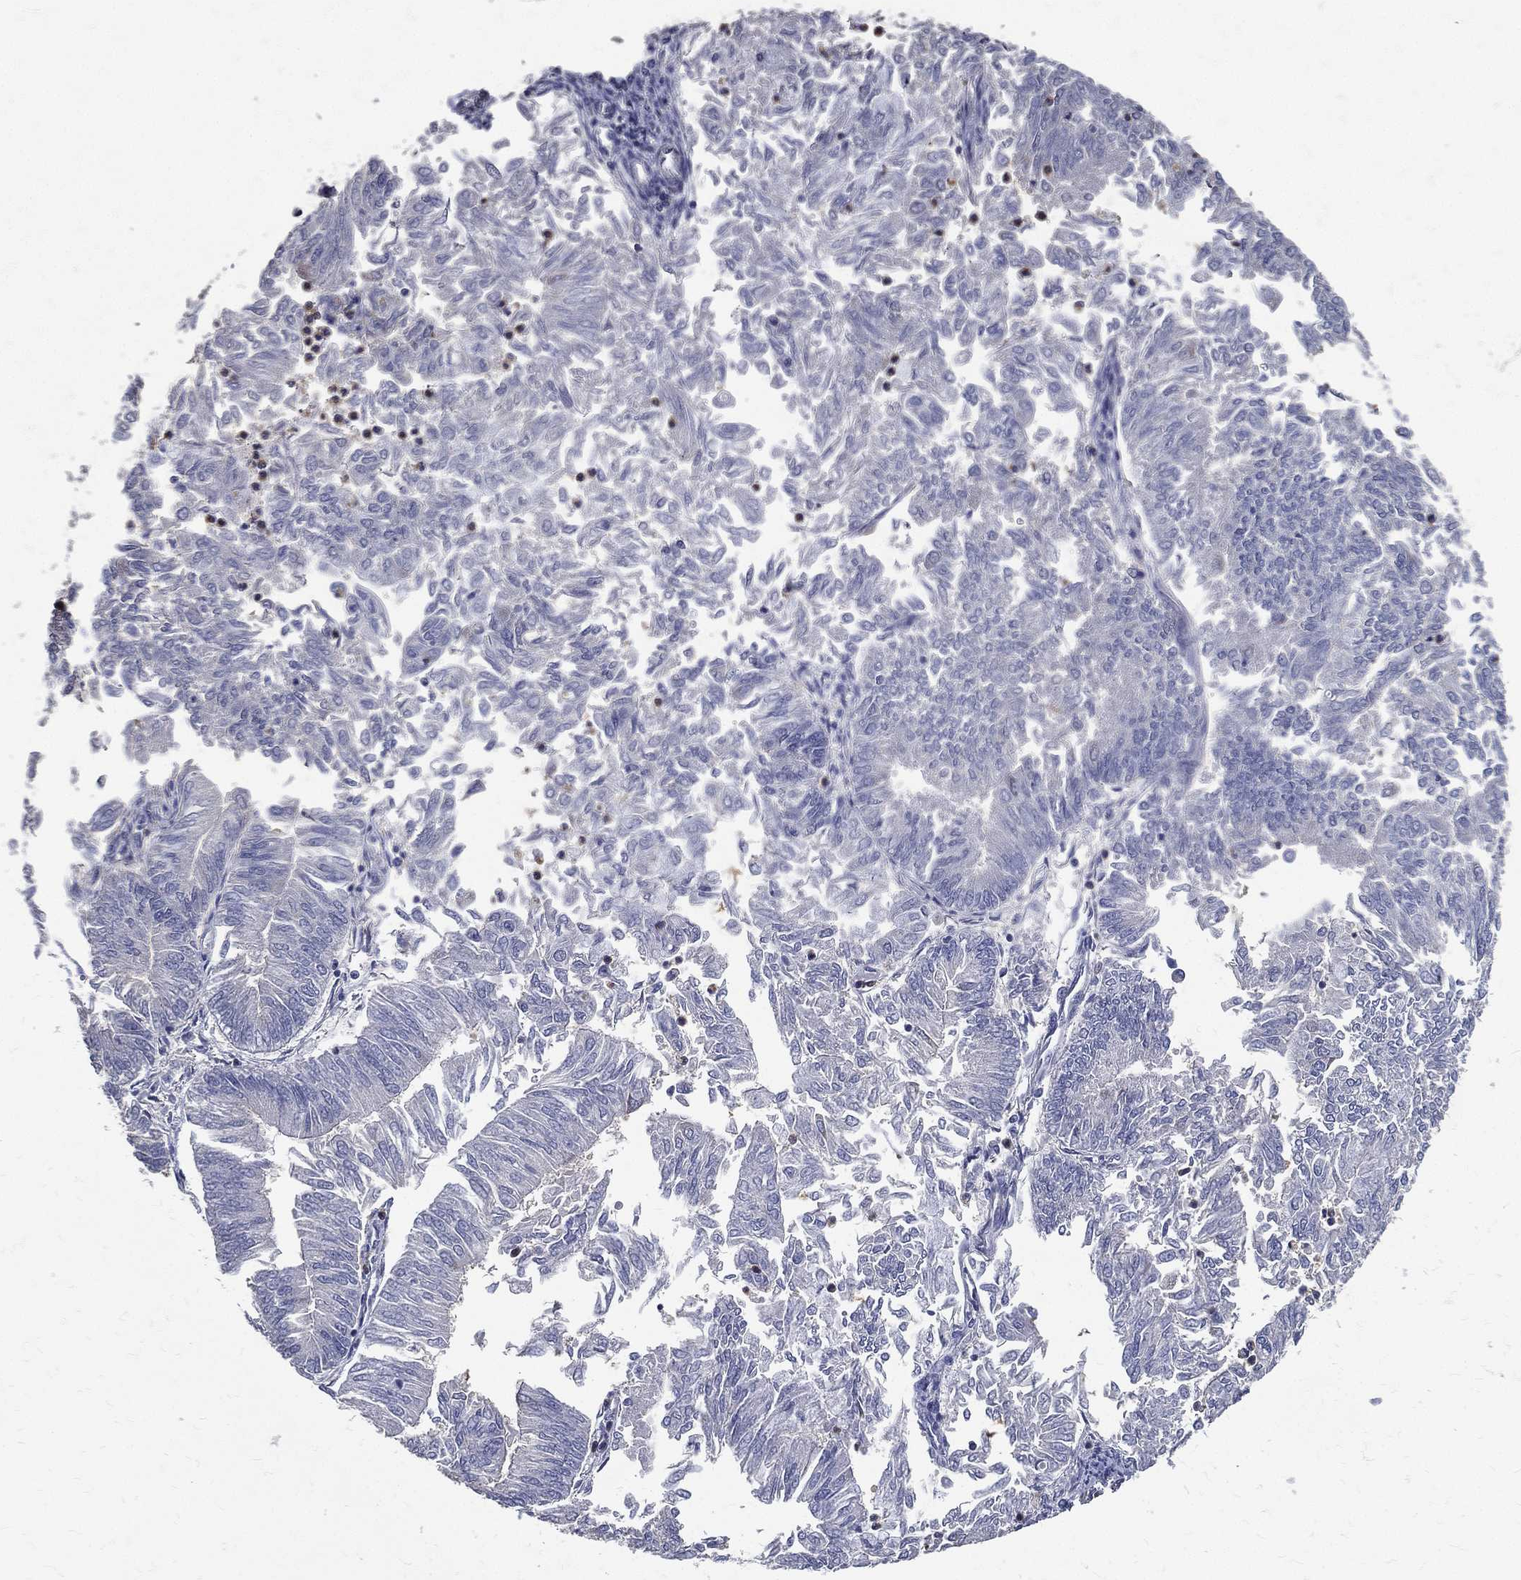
{"staining": {"intensity": "negative", "quantity": "none", "location": "none"}, "tissue": "endometrial cancer", "cell_type": "Tumor cells", "image_type": "cancer", "snomed": [{"axis": "morphology", "description": "Adenocarcinoma, NOS"}, {"axis": "topography", "description": "Endometrium"}], "caption": "There is no significant positivity in tumor cells of endometrial cancer.", "gene": "SERPINB2", "patient": {"sex": "female", "age": 59}}